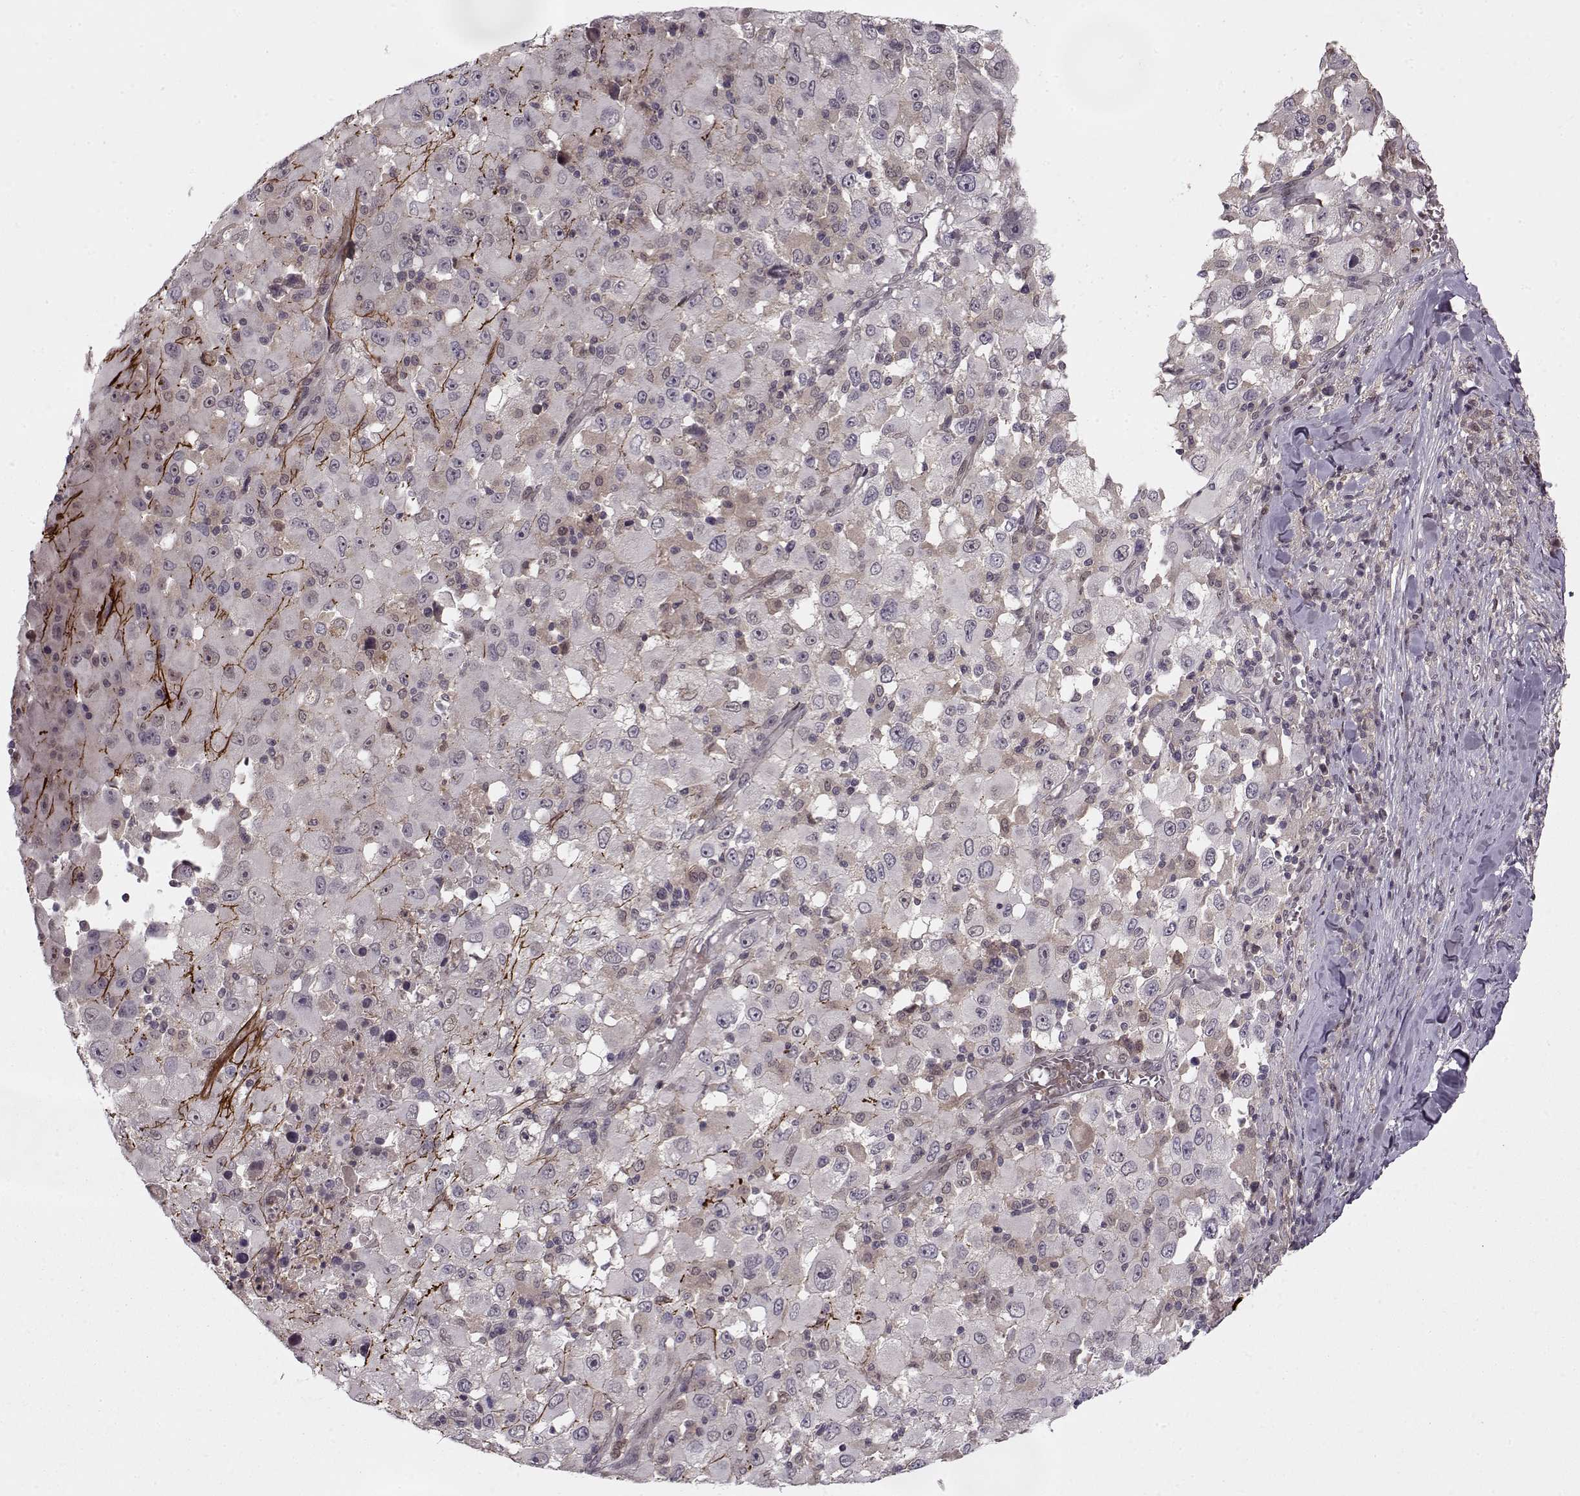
{"staining": {"intensity": "strong", "quantity": "<25%", "location": "cytoplasmic/membranous"}, "tissue": "melanoma", "cell_type": "Tumor cells", "image_type": "cancer", "snomed": [{"axis": "morphology", "description": "Malignant melanoma, Metastatic site"}, {"axis": "topography", "description": "Soft tissue"}], "caption": "Immunohistochemistry photomicrograph of melanoma stained for a protein (brown), which demonstrates medium levels of strong cytoplasmic/membranous expression in approximately <25% of tumor cells.", "gene": "DENND4B", "patient": {"sex": "male", "age": 50}}